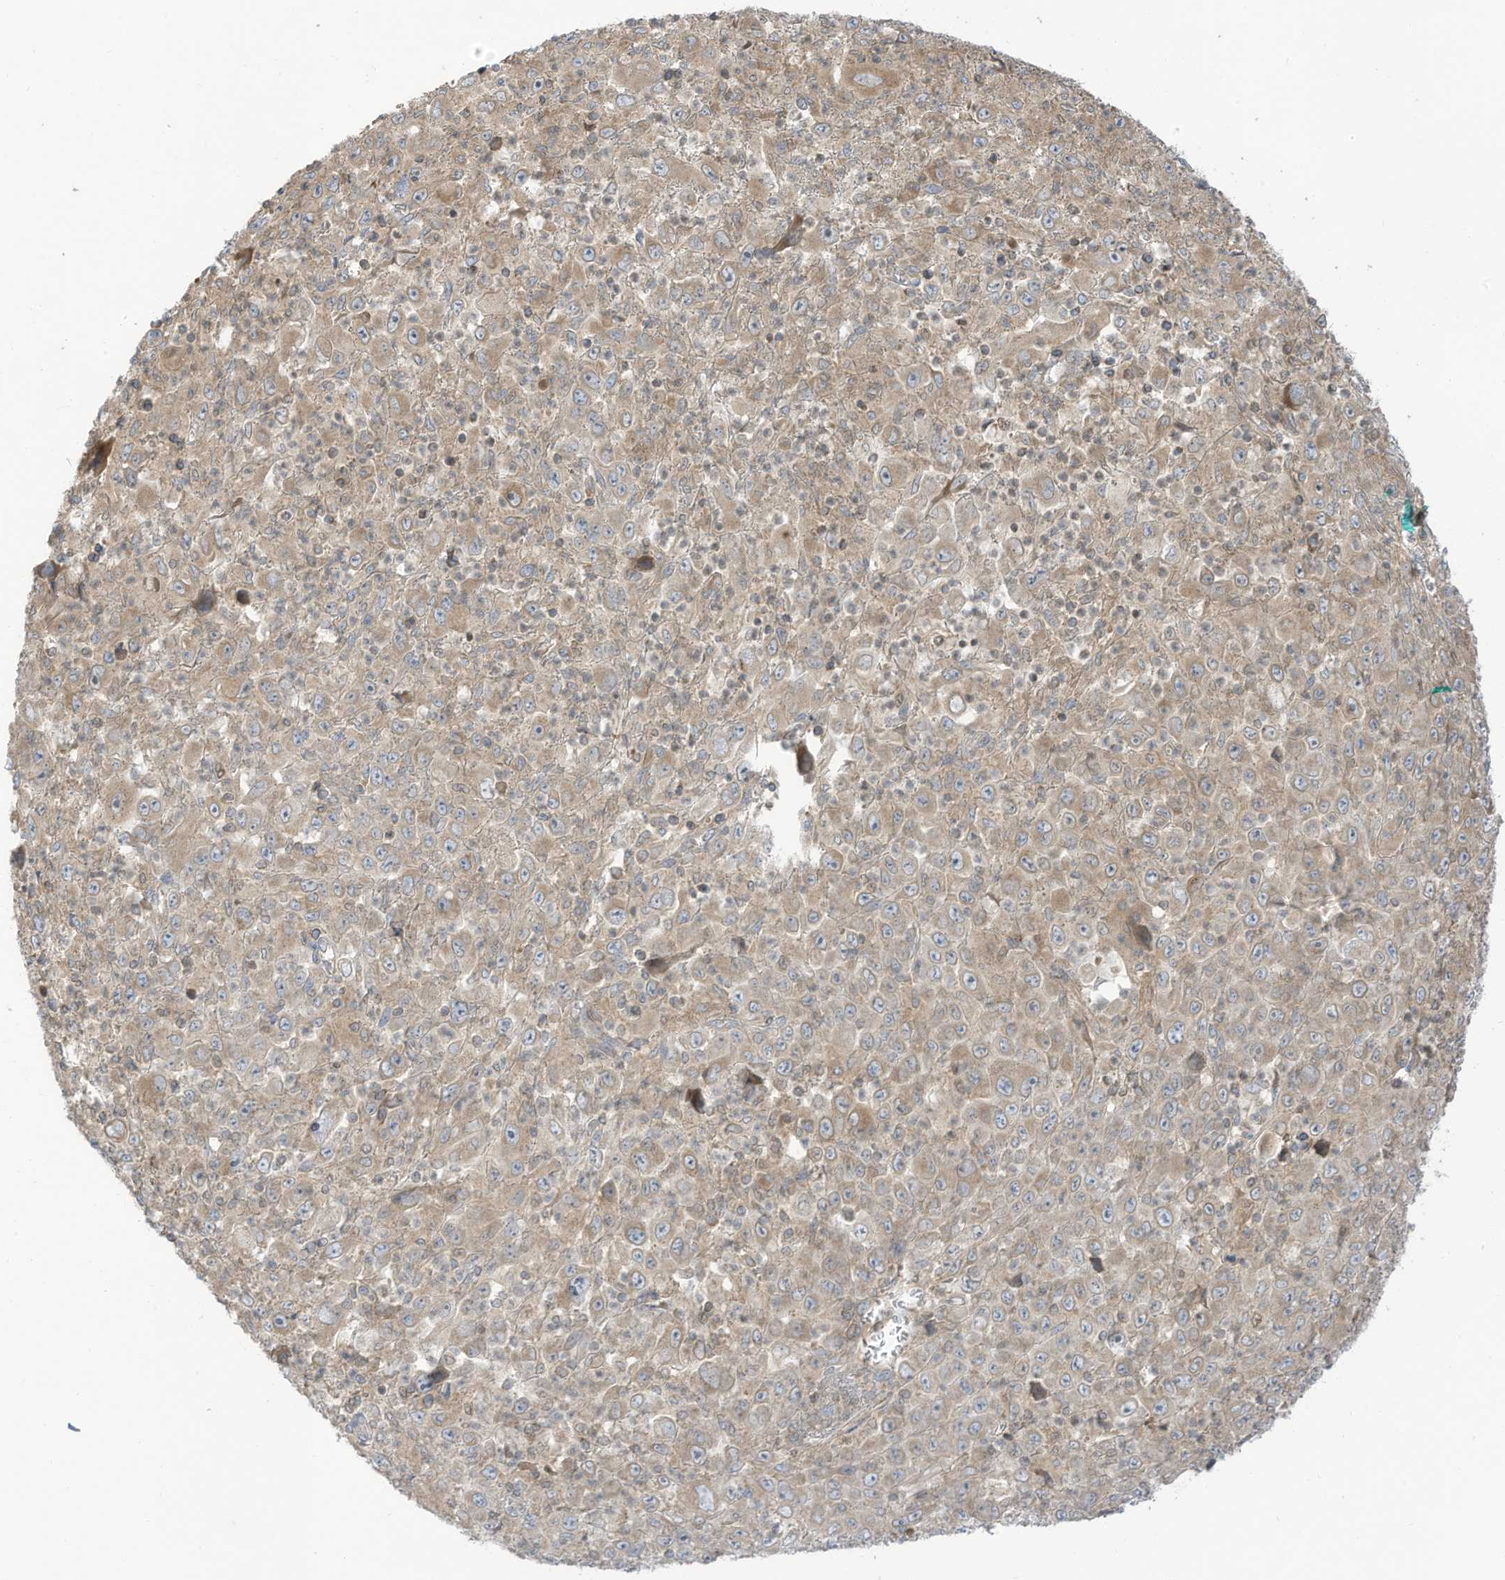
{"staining": {"intensity": "weak", "quantity": ">75%", "location": "cytoplasmic/membranous"}, "tissue": "melanoma", "cell_type": "Tumor cells", "image_type": "cancer", "snomed": [{"axis": "morphology", "description": "Malignant melanoma, Metastatic site"}, {"axis": "topography", "description": "Skin"}], "caption": "Immunohistochemistry staining of melanoma, which displays low levels of weak cytoplasmic/membranous staining in about >75% of tumor cells indicating weak cytoplasmic/membranous protein expression. The staining was performed using DAB (brown) for protein detection and nuclei were counterstained in hematoxylin (blue).", "gene": "CGAS", "patient": {"sex": "female", "age": 56}}